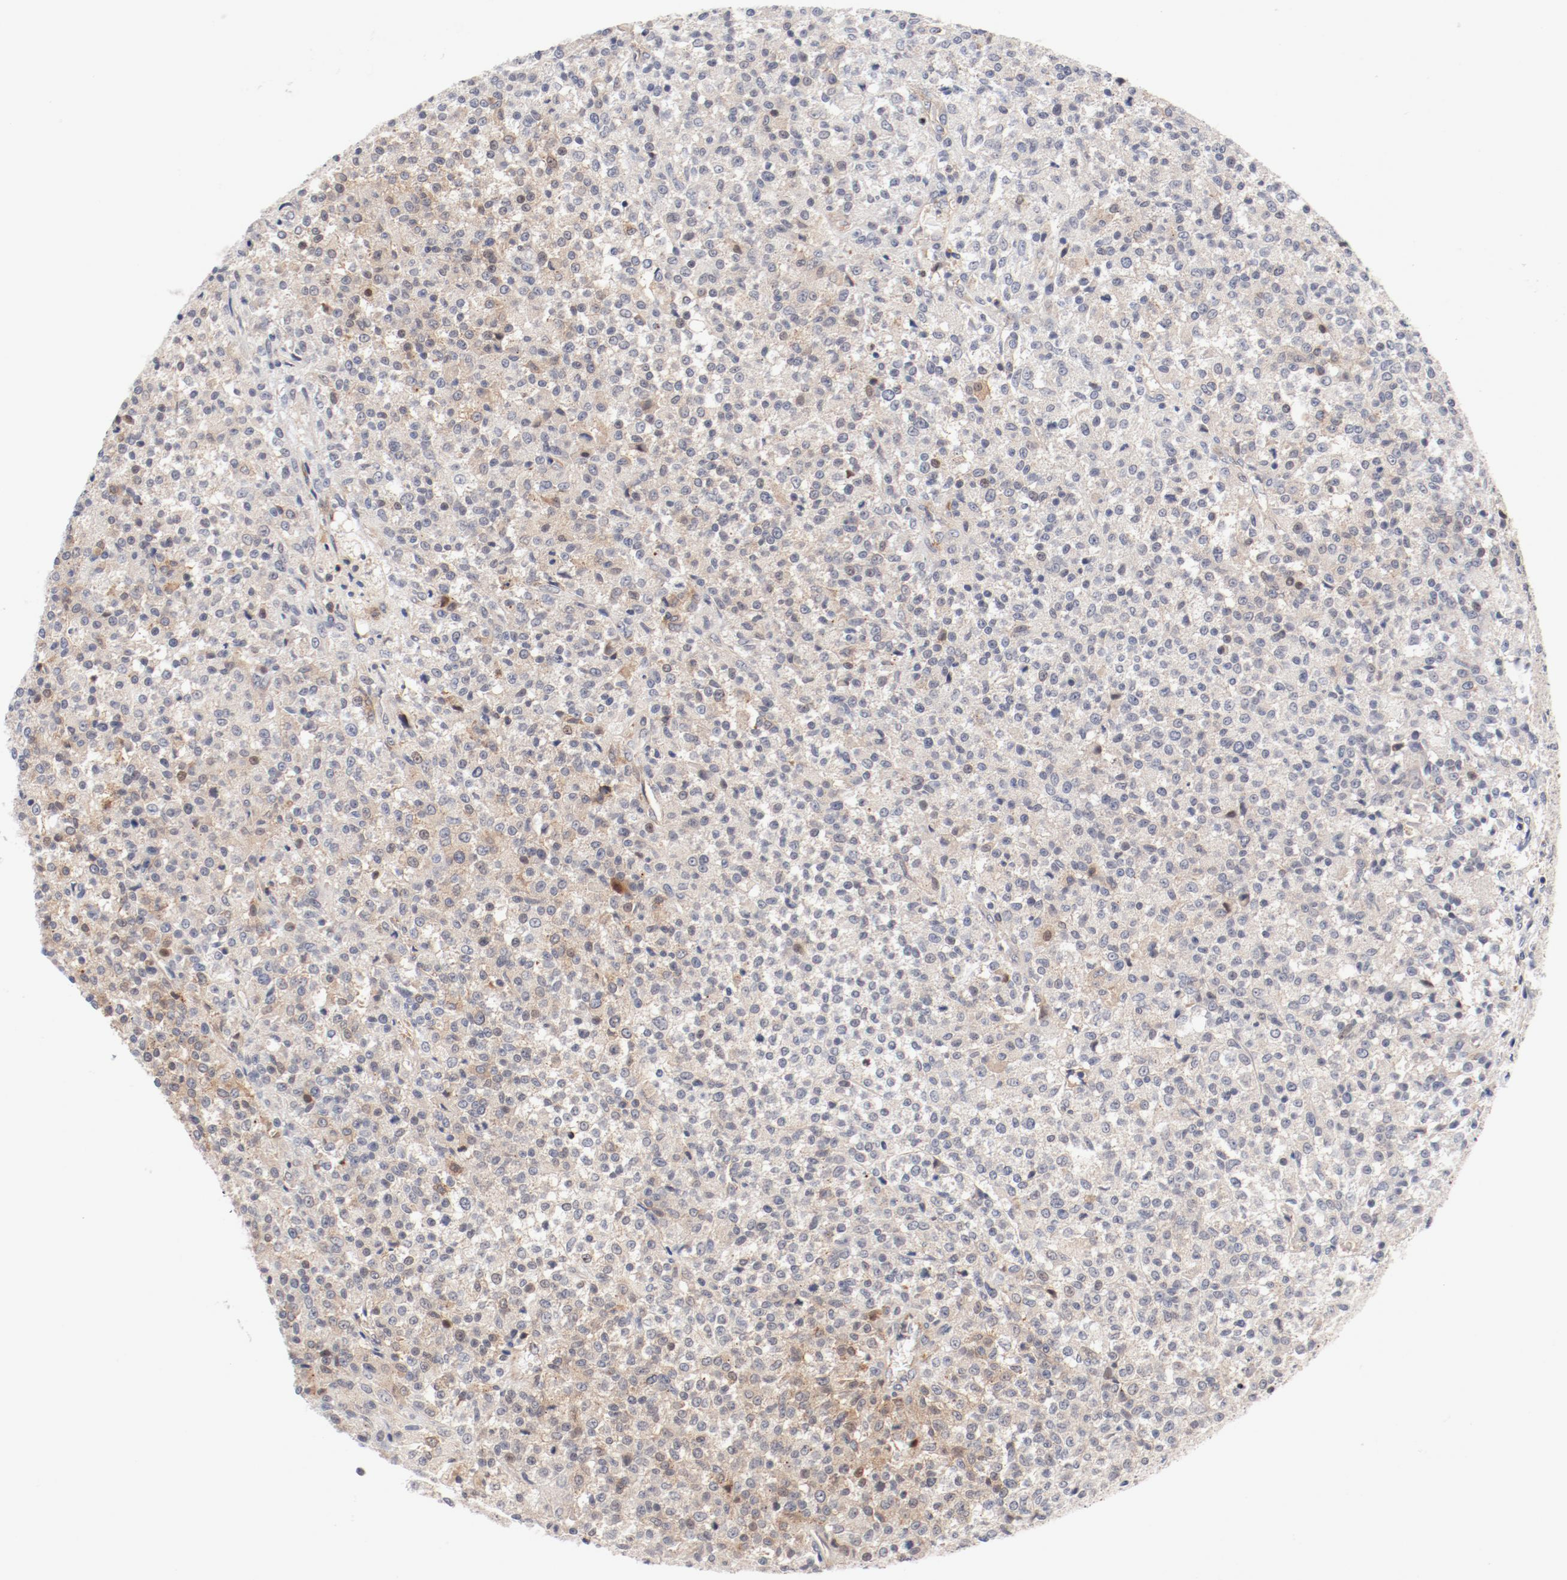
{"staining": {"intensity": "weak", "quantity": "<25%", "location": "cytoplasmic/membranous"}, "tissue": "testis cancer", "cell_type": "Tumor cells", "image_type": "cancer", "snomed": [{"axis": "morphology", "description": "Seminoma, NOS"}, {"axis": "topography", "description": "Testis"}], "caption": "The photomicrograph demonstrates no staining of tumor cells in testis cancer. The staining is performed using DAB (3,3'-diaminobenzidine) brown chromogen with nuclei counter-stained in using hematoxylin.", "gene": "ZNF267", "patient": {"sex": "male", "age": 59}}